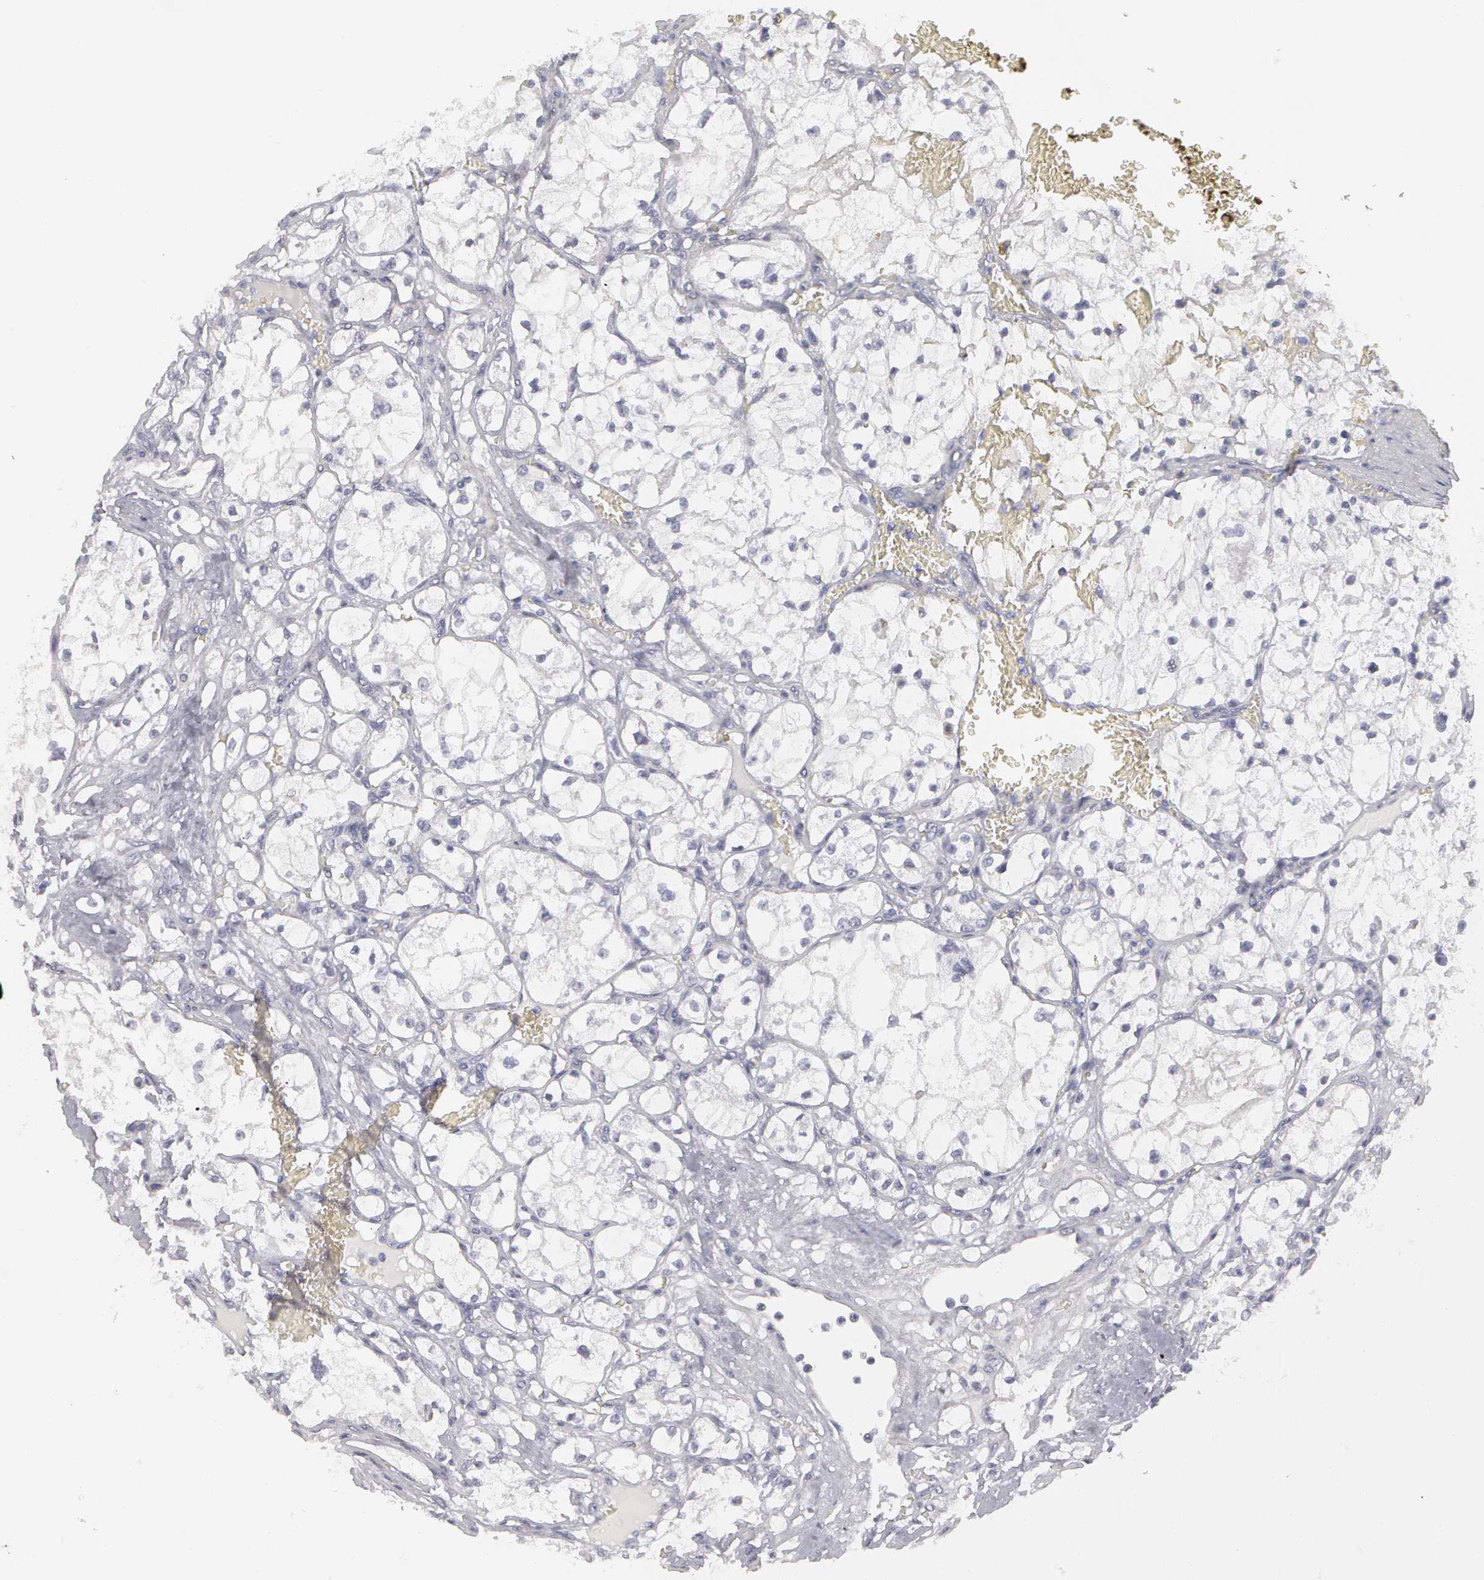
{"staining": {"intensity": "negative", "quantity": "none", "location": "none"}, "tissue": "renal cancer", "cell_type": "Tumor cells", "image_type": "cancer", "snomed": [{"axis": "morphology", "description": "Adenocarcinoma, NOS"}, {"axis": "topography", "description": "Kidney"}], "caption": "Micrograph shows no significant protein positivity in tumor cells of renal cancer (adenocarcinoma).", "gene": "SMC1B", "patient": {"sex": "male", "age": 61}}